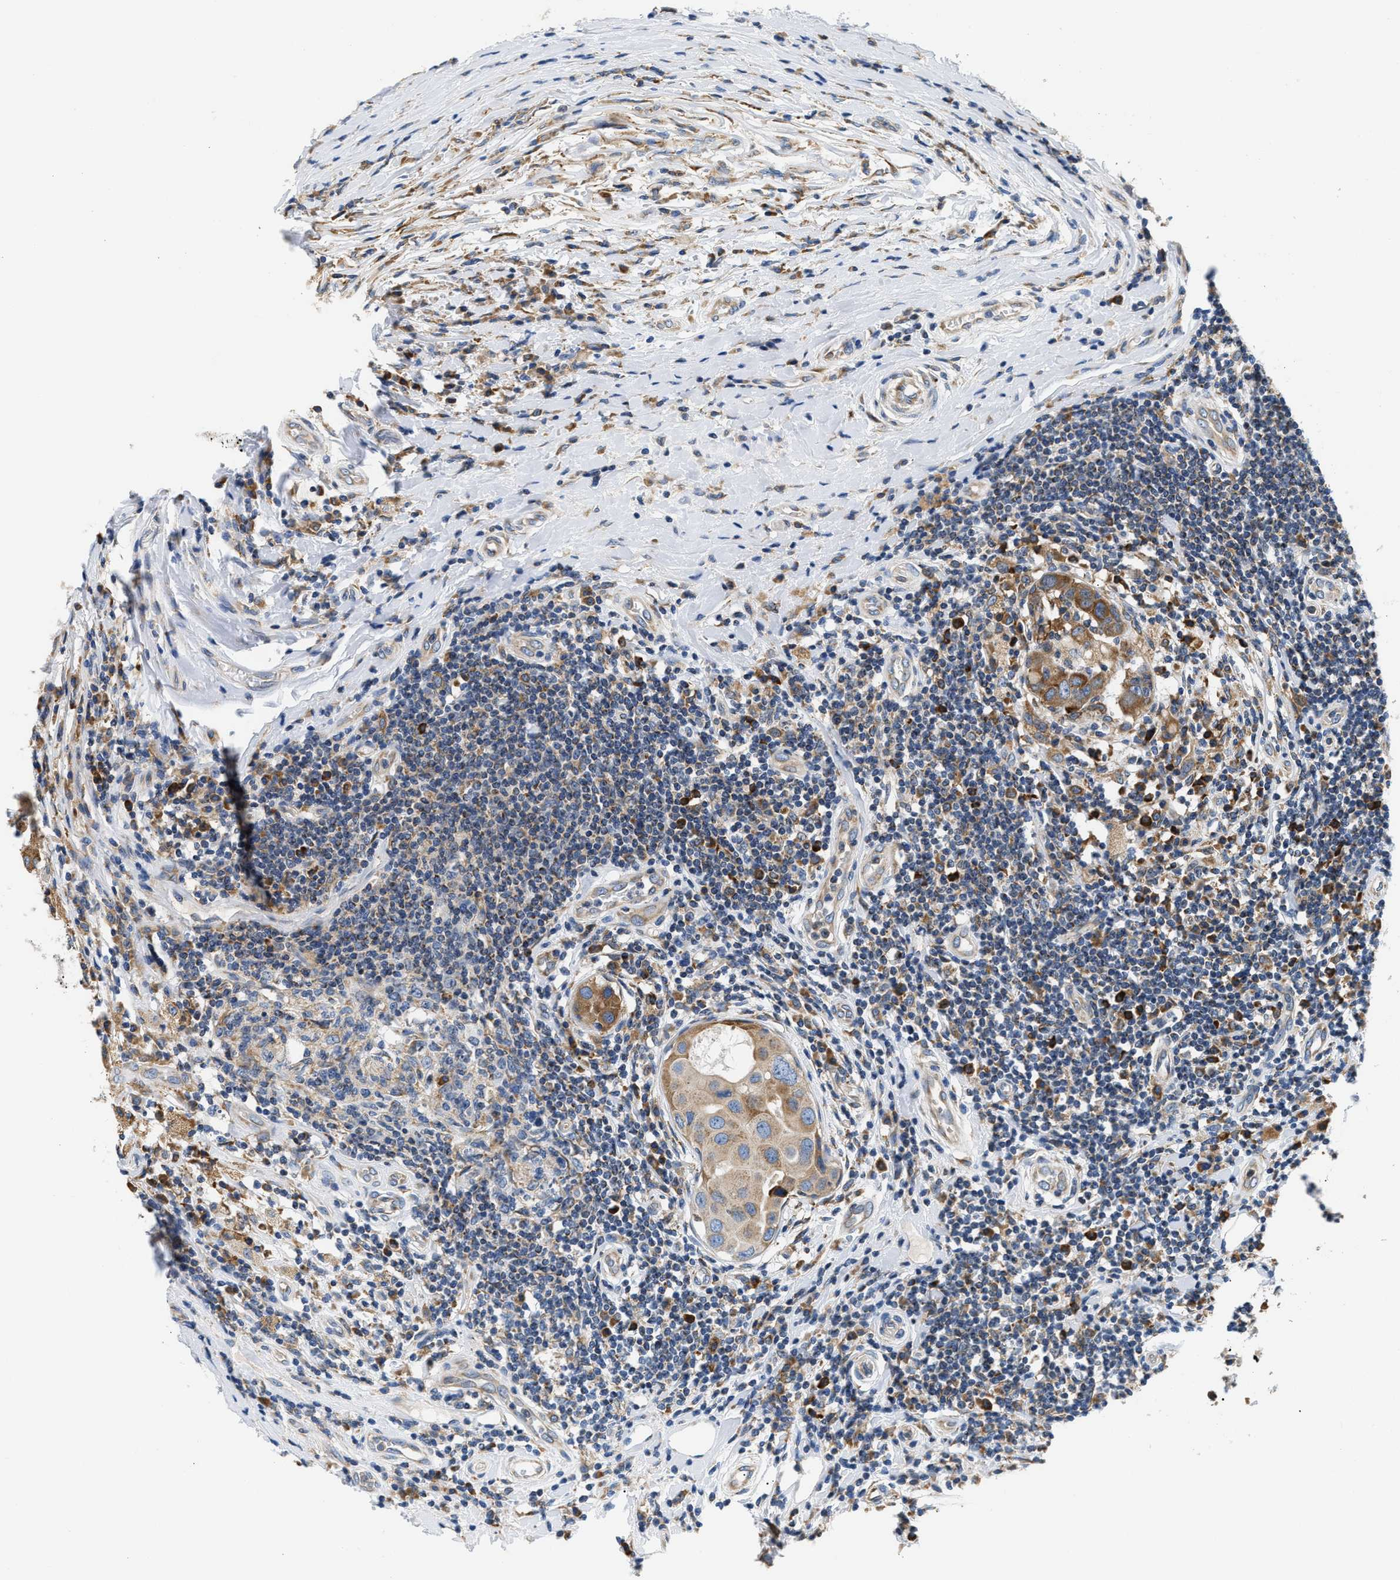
{"staining": {"intensity": "strong", "quantity": ">75%", "location": "cytoplasmic/membranous"}, "tissue": "breast cancer", "cell_type": "Tumor cells", "image_type": "cancer", "snomed": [{"axis": "morphology", "description": "Duct carcinoma"}, {"axis": "topography", "description": "Breast"}], "caption": "This is a photomicrograph of IHC staining of invasive ductal carcinoma (breast), which shows strong staining in the cytoplasmic/membranous of tumor cells.", "gene": "HDHD3", "patient": {"sex": "female", "age": 27}}